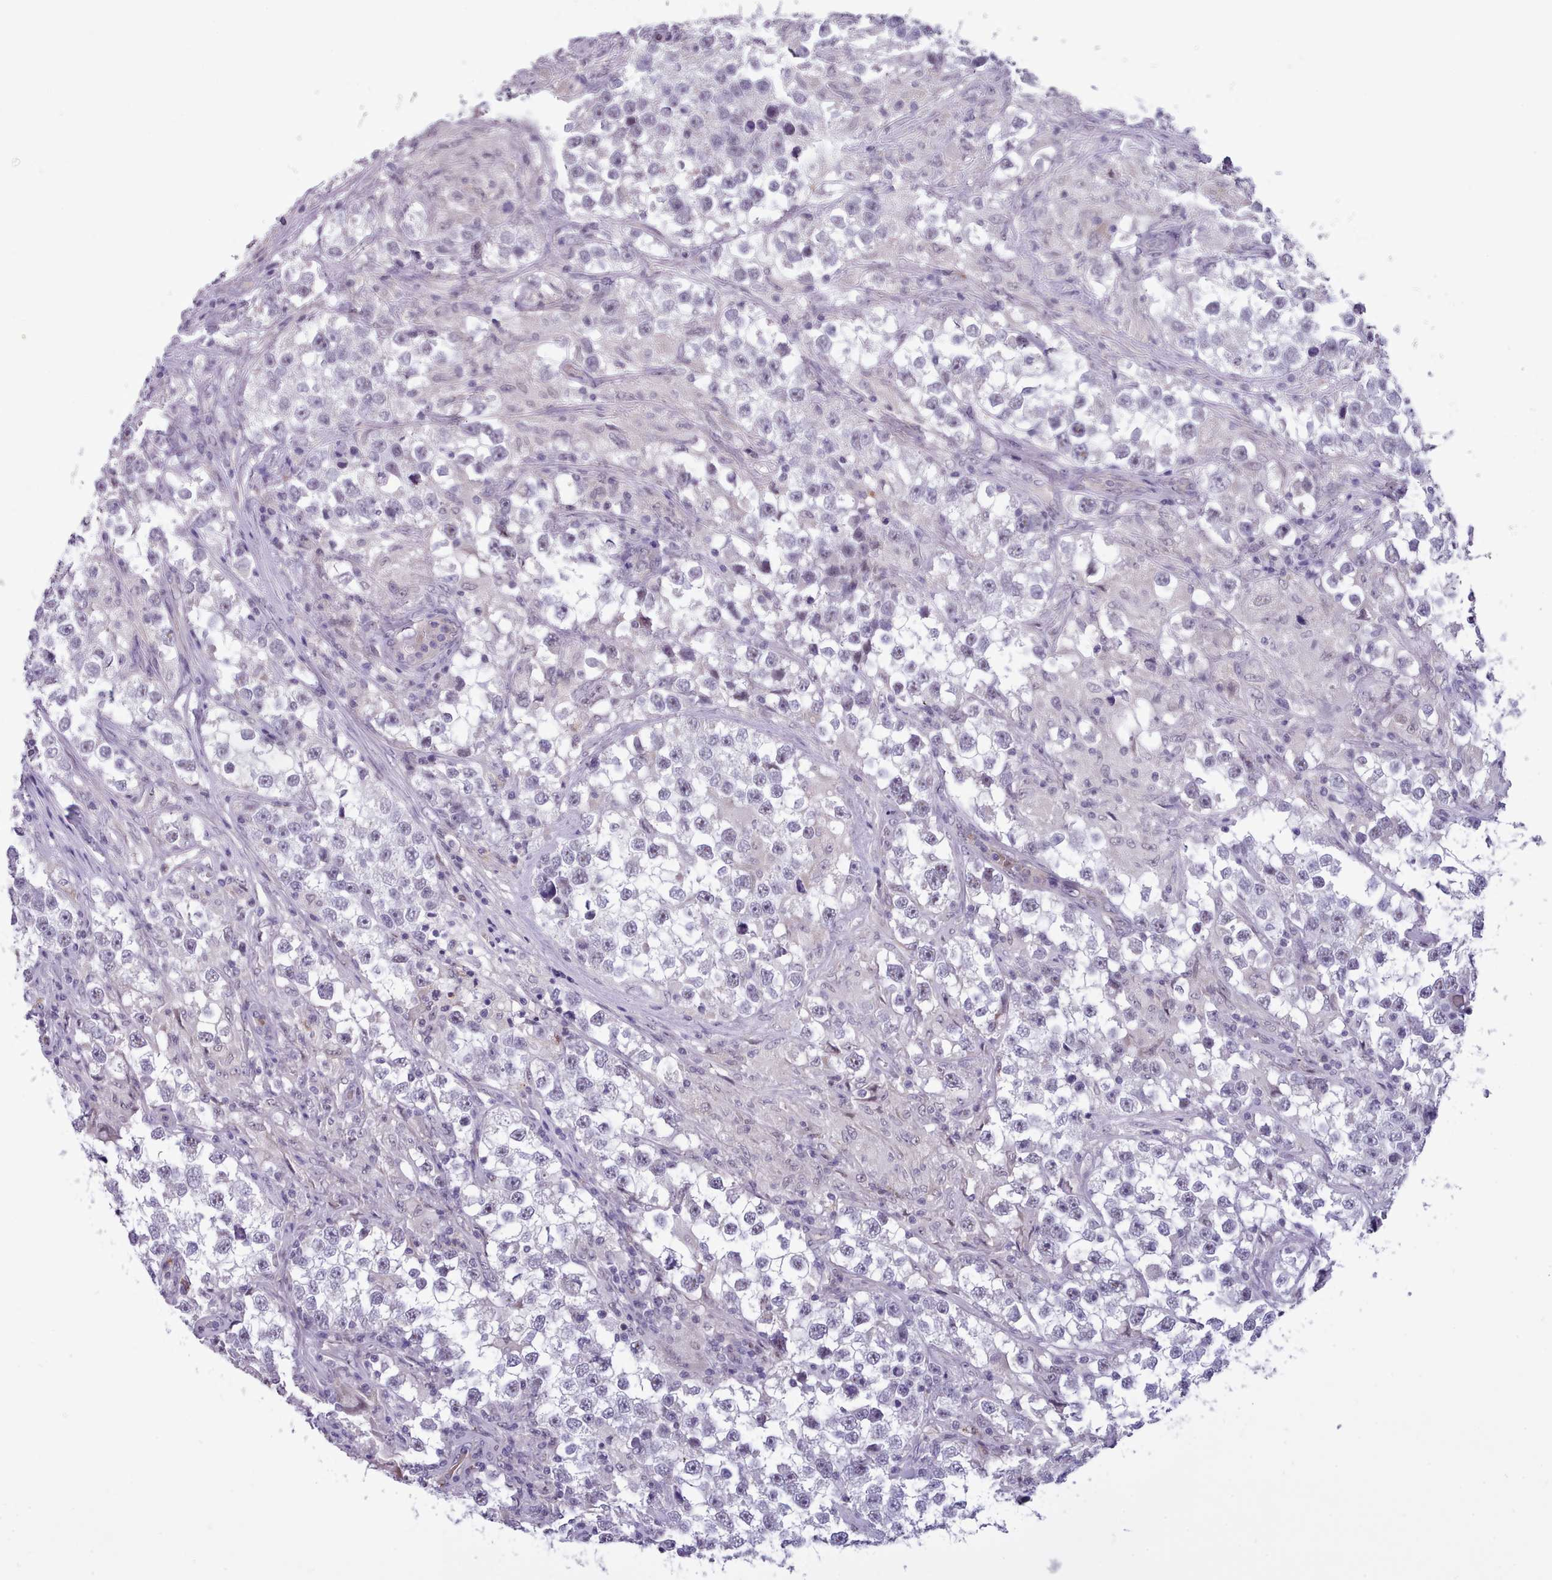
{"staining": {"intensity": "negative", "quantity": "none", "location": "none"}, "tissue": "testis cancer", "cell_type": "Tumor cells", "image_type": "cancer", "snomed": [{"axis": "morphology", "description": "Seminoma, NOS"}, {"axis": "topography", "description": "Testis"}], "caption": "The histopathology image reveals no staining of tumor cells in seminoma (testis). (DAB immunohistochemistry (IHC) with hematoxylin counter stain).", "gene": "KCTD16", "patient": {"sex": "male", "age": 46}}